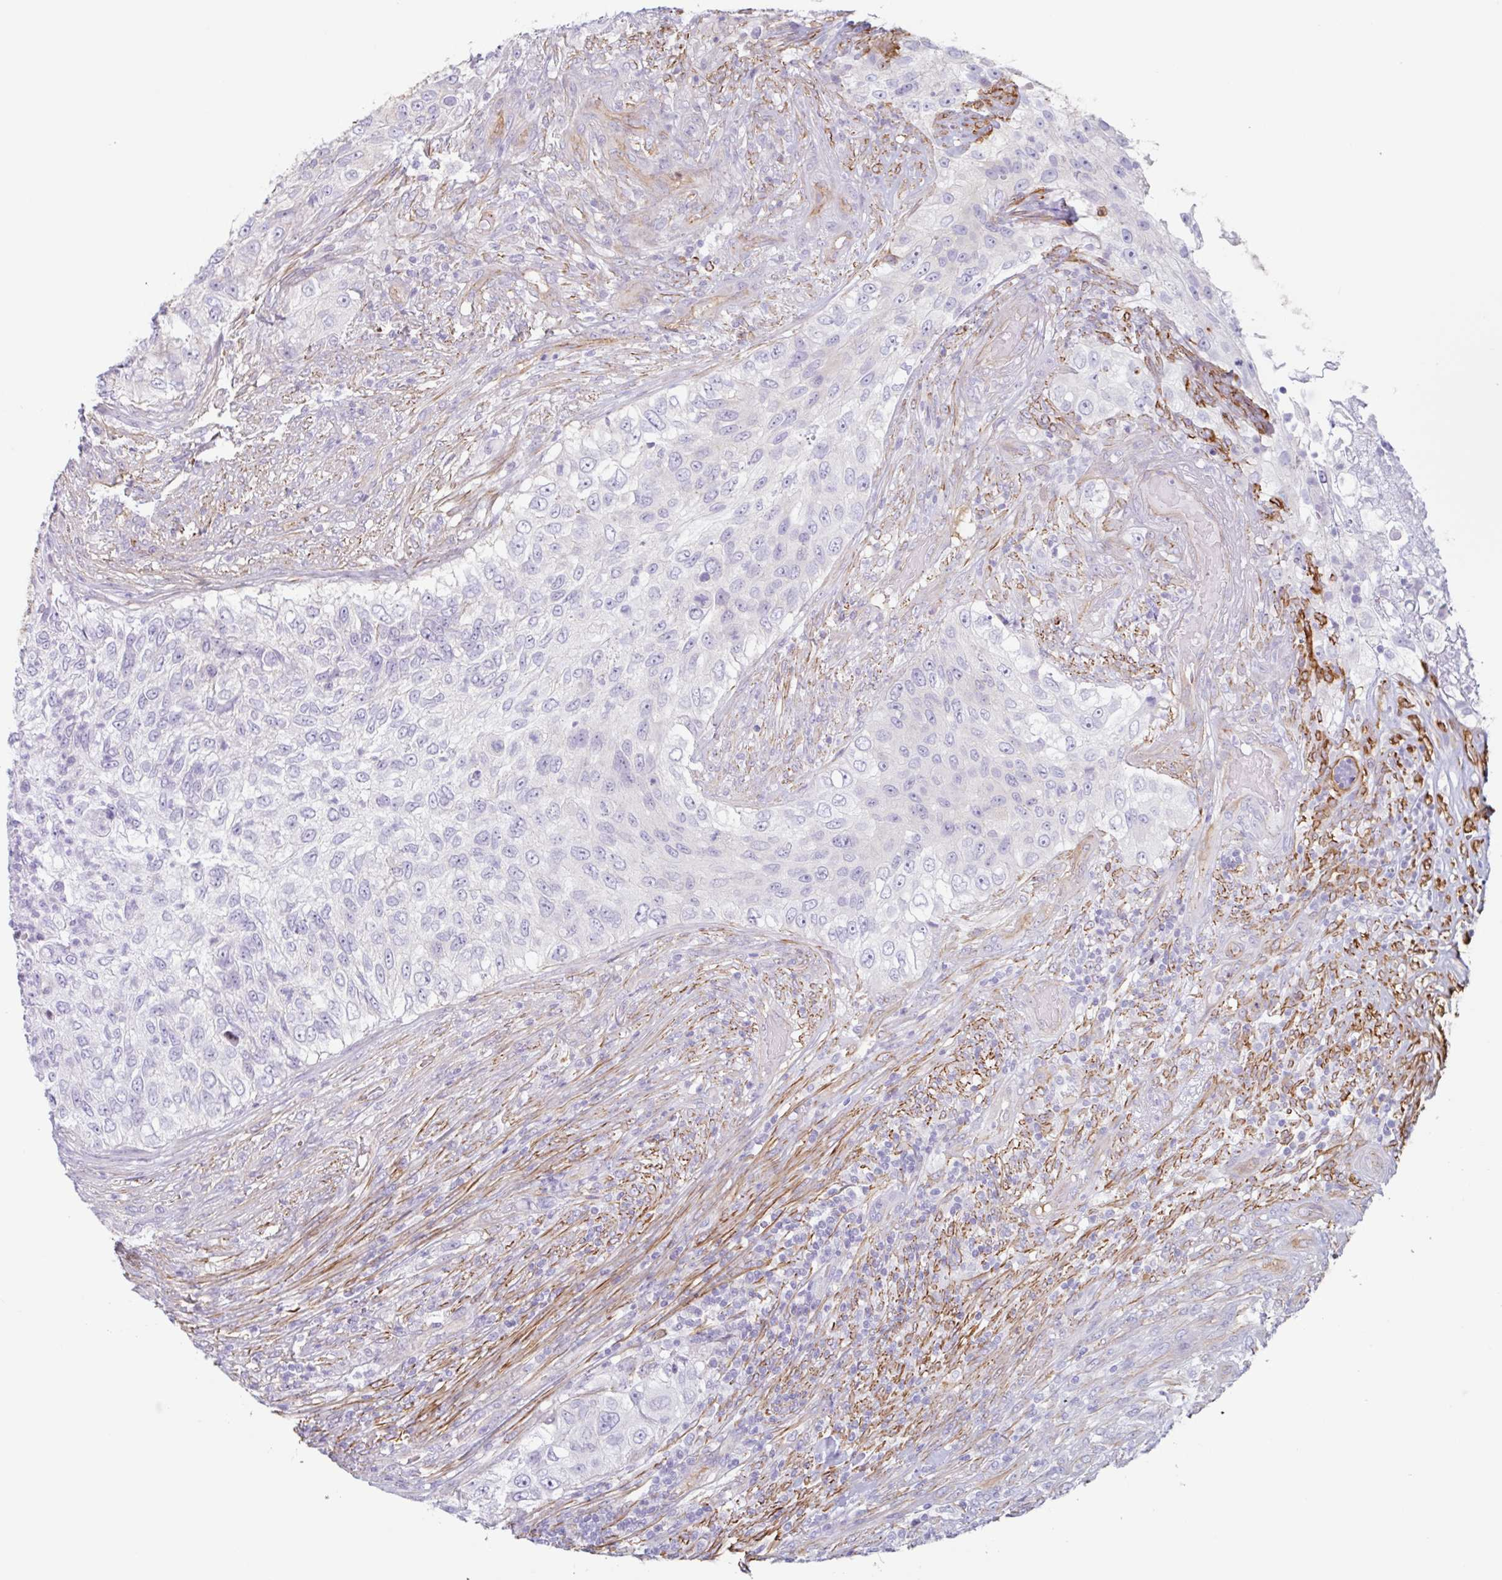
{"staining": {"intensity": "negative", "quantity": "none", "location": "none"}, "tissue": "urothelial cancer", "cell_type": "Tumor cells", "image_type": "cancer", "snomed": [{"axis": "morphology", "description": "Urothelial carcinoma, High grade"}, {"axis": "topography", "description": "Urinary bladder"}], "caption": "Immunohistochemistry of urothelial cancer demonstrates no expression in tumor cells.", "gene": "MYH10", "patient": {"sex": "female", "age": 60}}